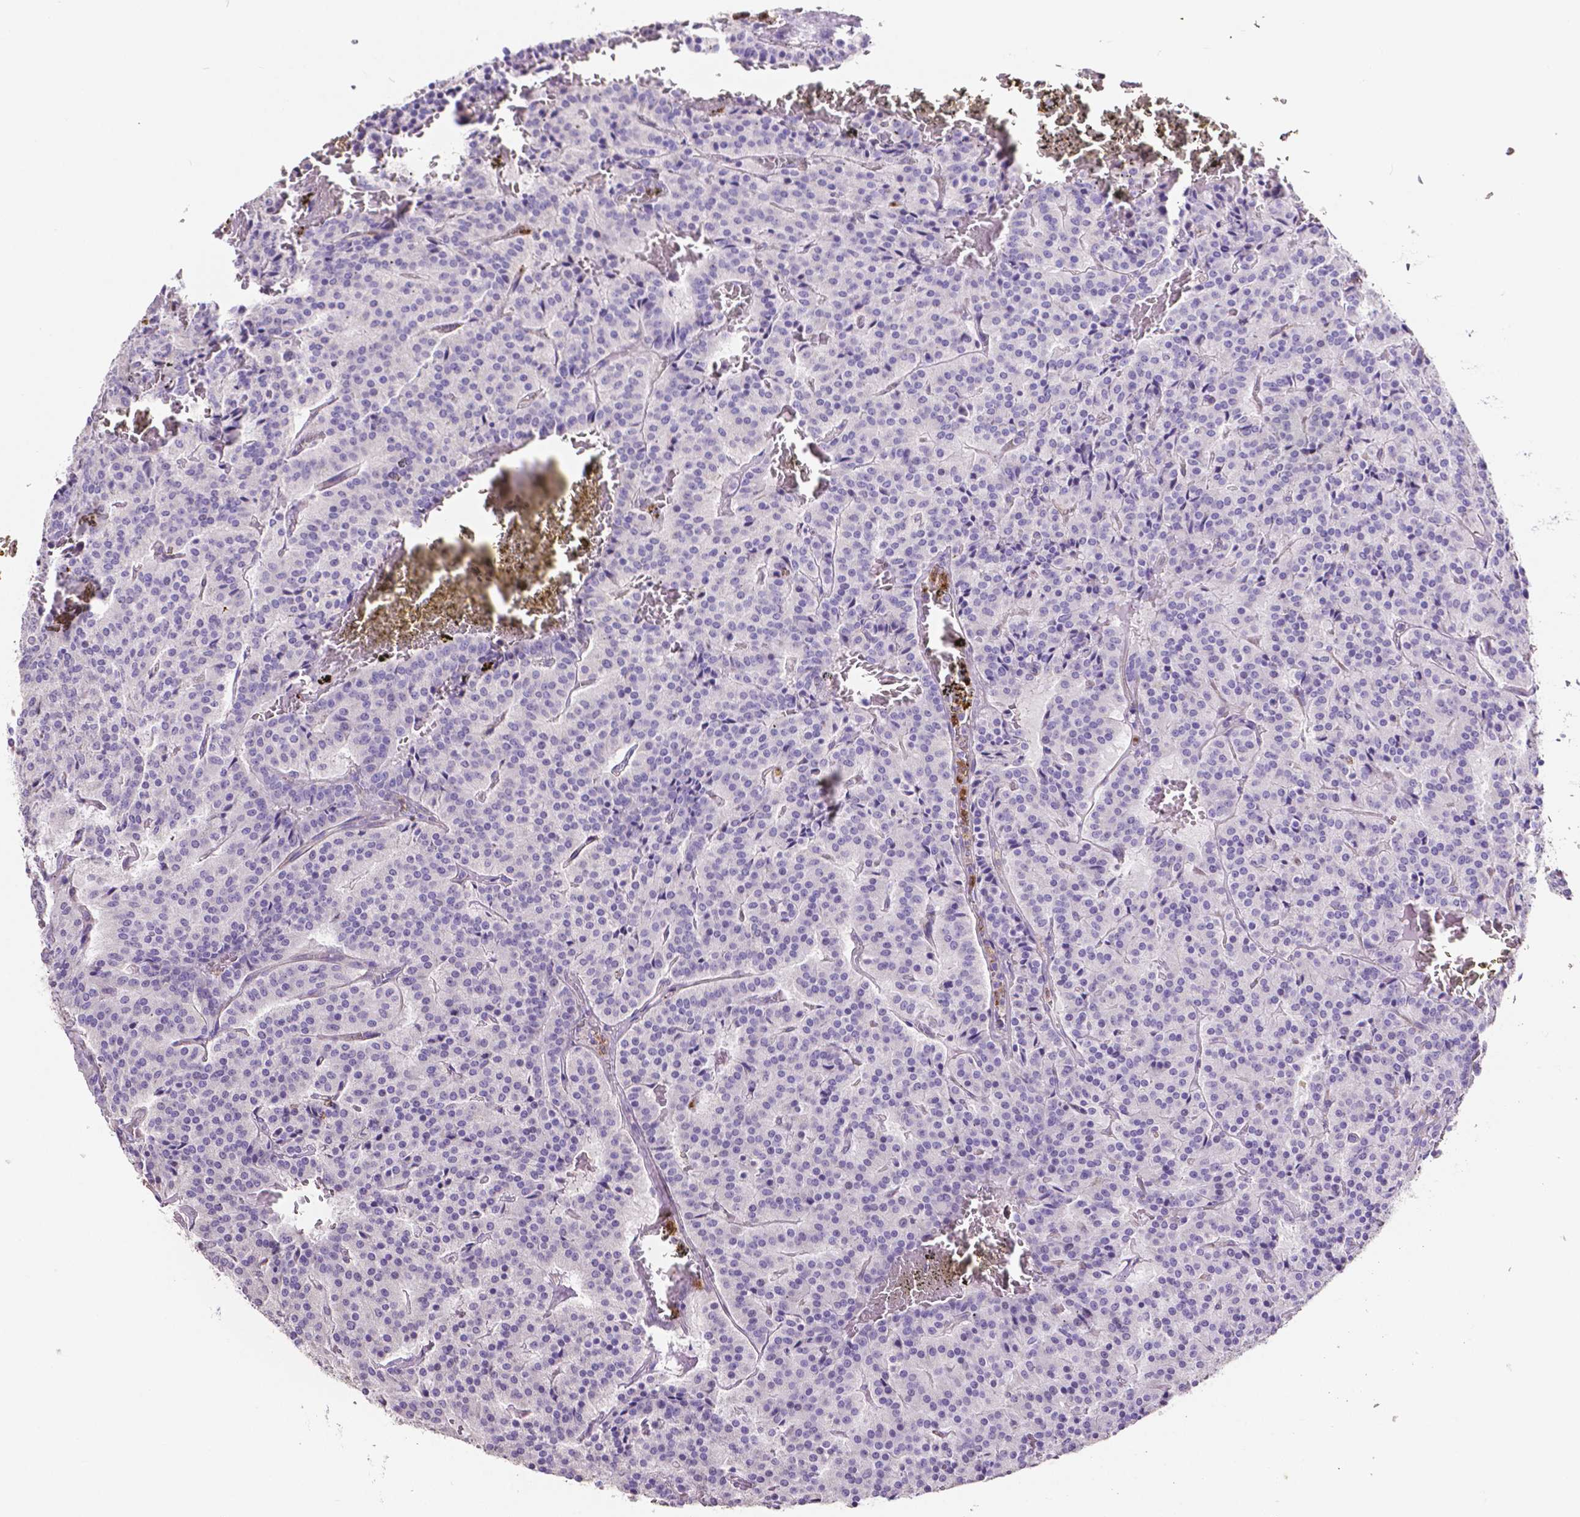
{"staining": {"intensity": "negative", "quantity": "none", "location": "none"}, "tissue": "carcinoid", "cell_type": "Tumor cells", "image_type": "cancer", "snomed": [{"axis": "morphology", "description": "Carcinoid, malignant, NOS"}, {"axis": "topography", "description": "Lung"}], "caption": "This image is of malignant carcinoid stained with immunohistochemistry to label a protein in brown with the nuclei are counter-stained blue. There is no expression in tumor cells.", "gene": "MMP9", "patient": {"sex": "male", "age": 70}}